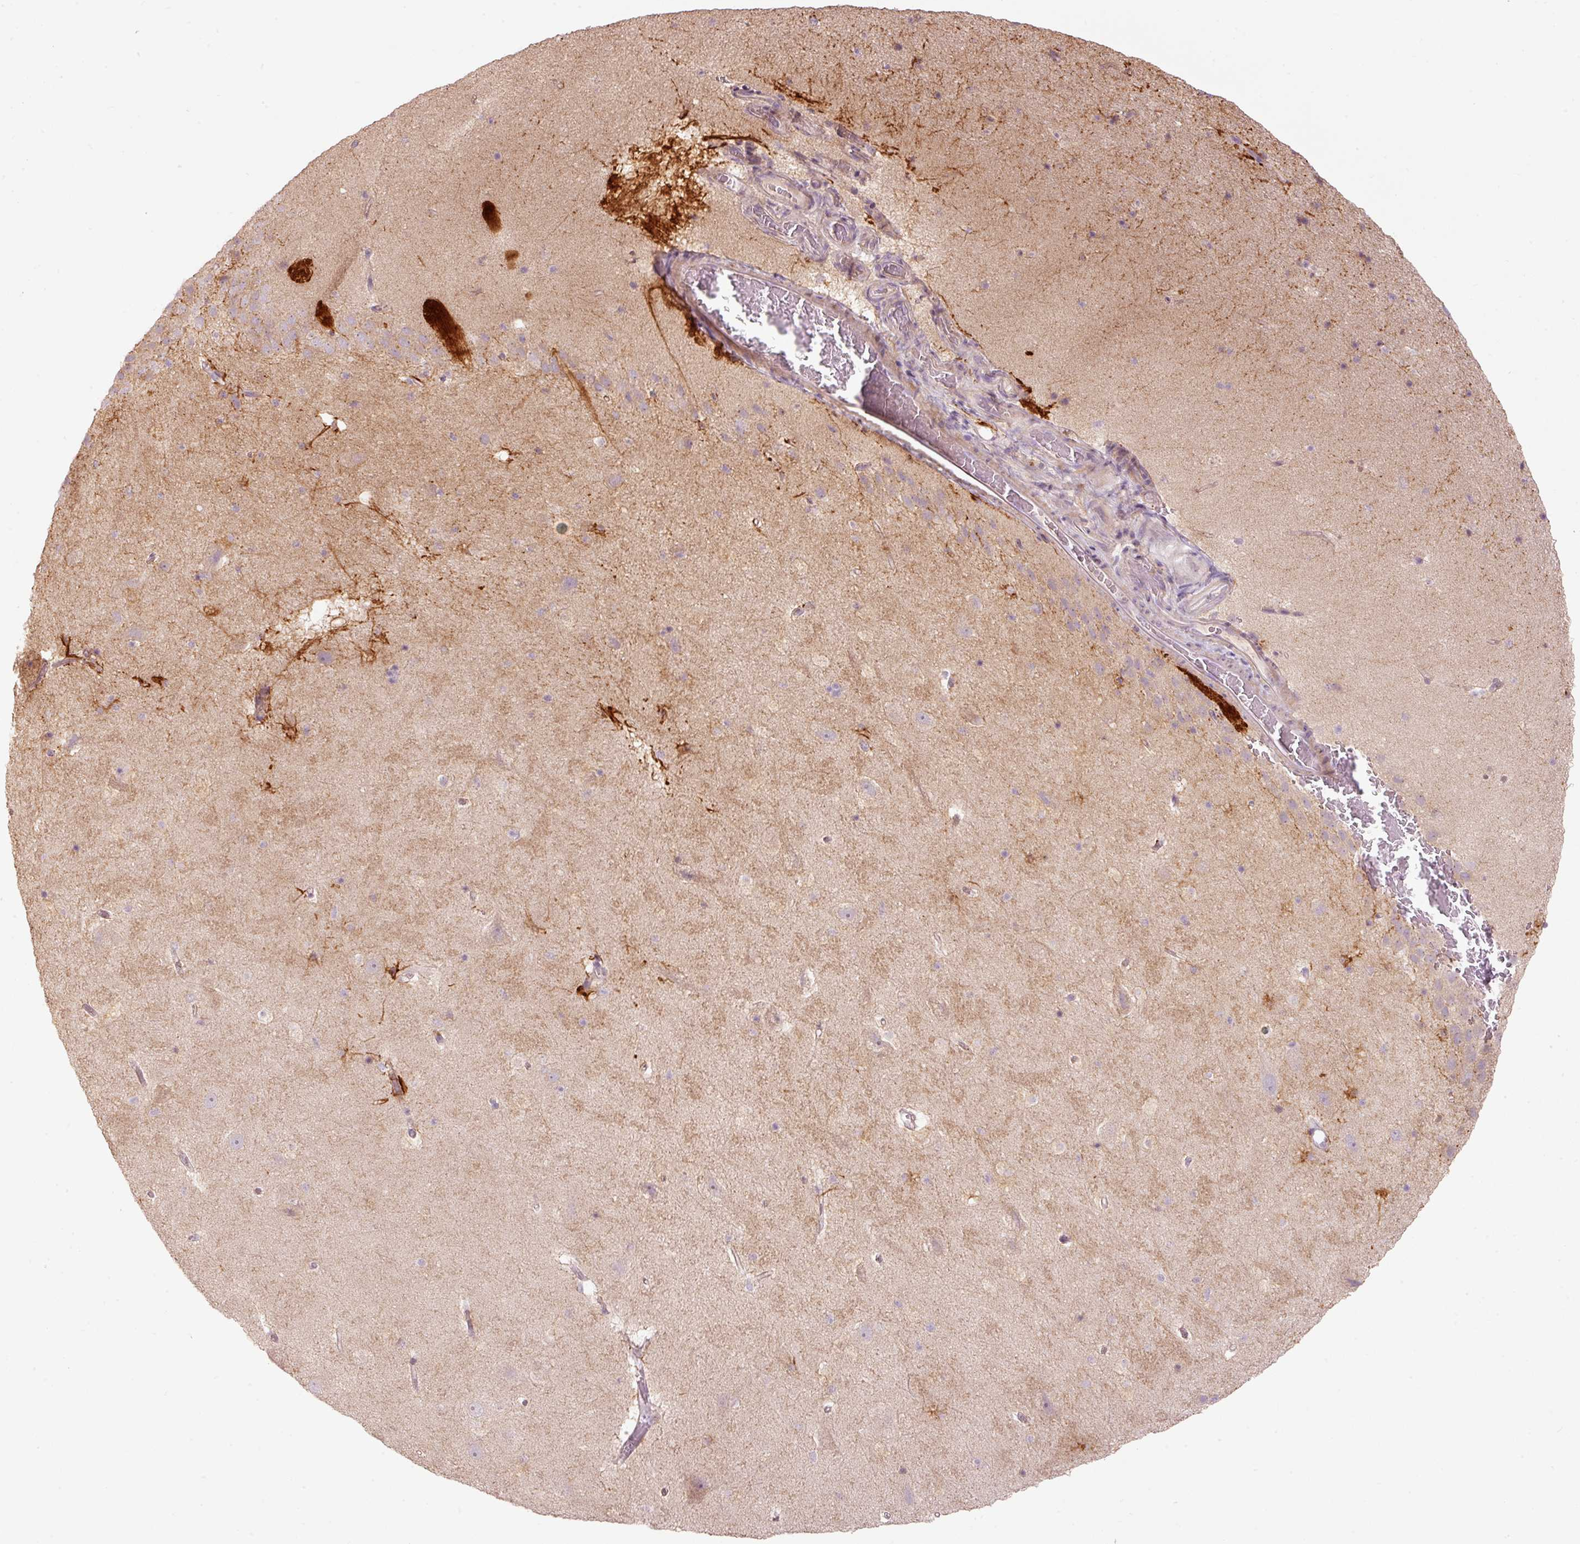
{"staining": {"intensity": "negative", "quantity": "none", "location": "none"}, "tissue": "hippocampus", "cell_type": "Glial cells", "image_type": "normal", "snomed": [{"axis": "morphology", "description": "Normal tissue, NOS"}, {"axis": "topography", "description": "Hippocampus"}], "caption": "Immunohistochemical staining of benign human hippocampus shows no significant positivity in glial cells. (DAB (3,3'-diaminobenzidine) immunohistochemistry, high magnification).", "gene": "MAP10", "patient": {"sex": "male", "age": 37}}